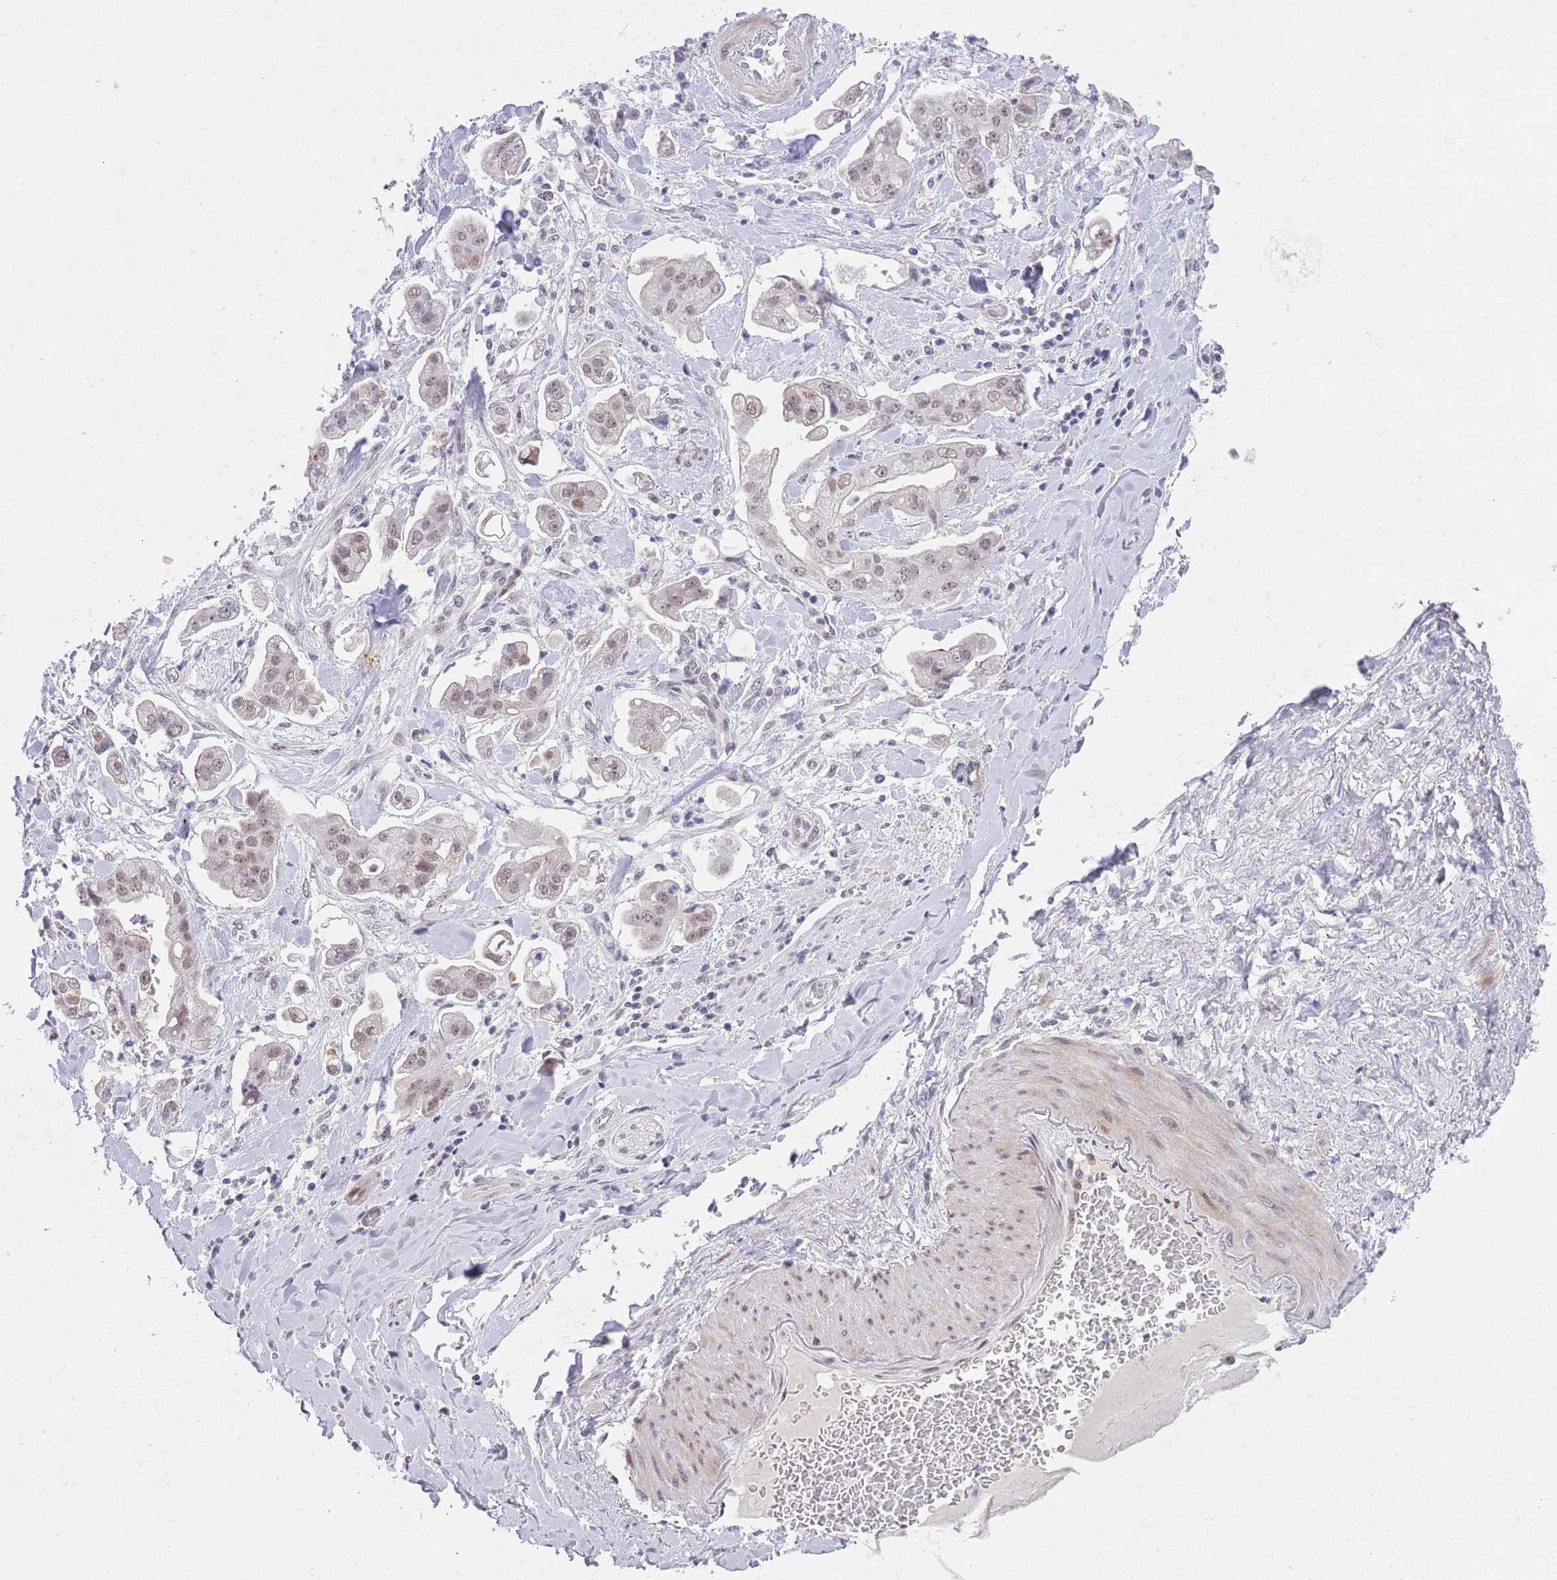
{"staining": {"intensity": "weak", "quantity": ">75%", "location": "nuclear"}, "tissue": "stomach cancer", "cell_type": "Tumor cells", "image_type": "cancer", "snomed": [{"axis": "morphology", "description": "Adenocarcinoma, NOS"}, {"axis": "topography", "description": "Stomach"}], "caption": "Adenocarcinoma (stomach) stained for a protein displays weak nuclear positivity in tumor cells. (DAB IHC, brown staining for protein, blue staining for nuclei).", "gene": "RFX1", "patient": {"sex": "male", "age": 62}}